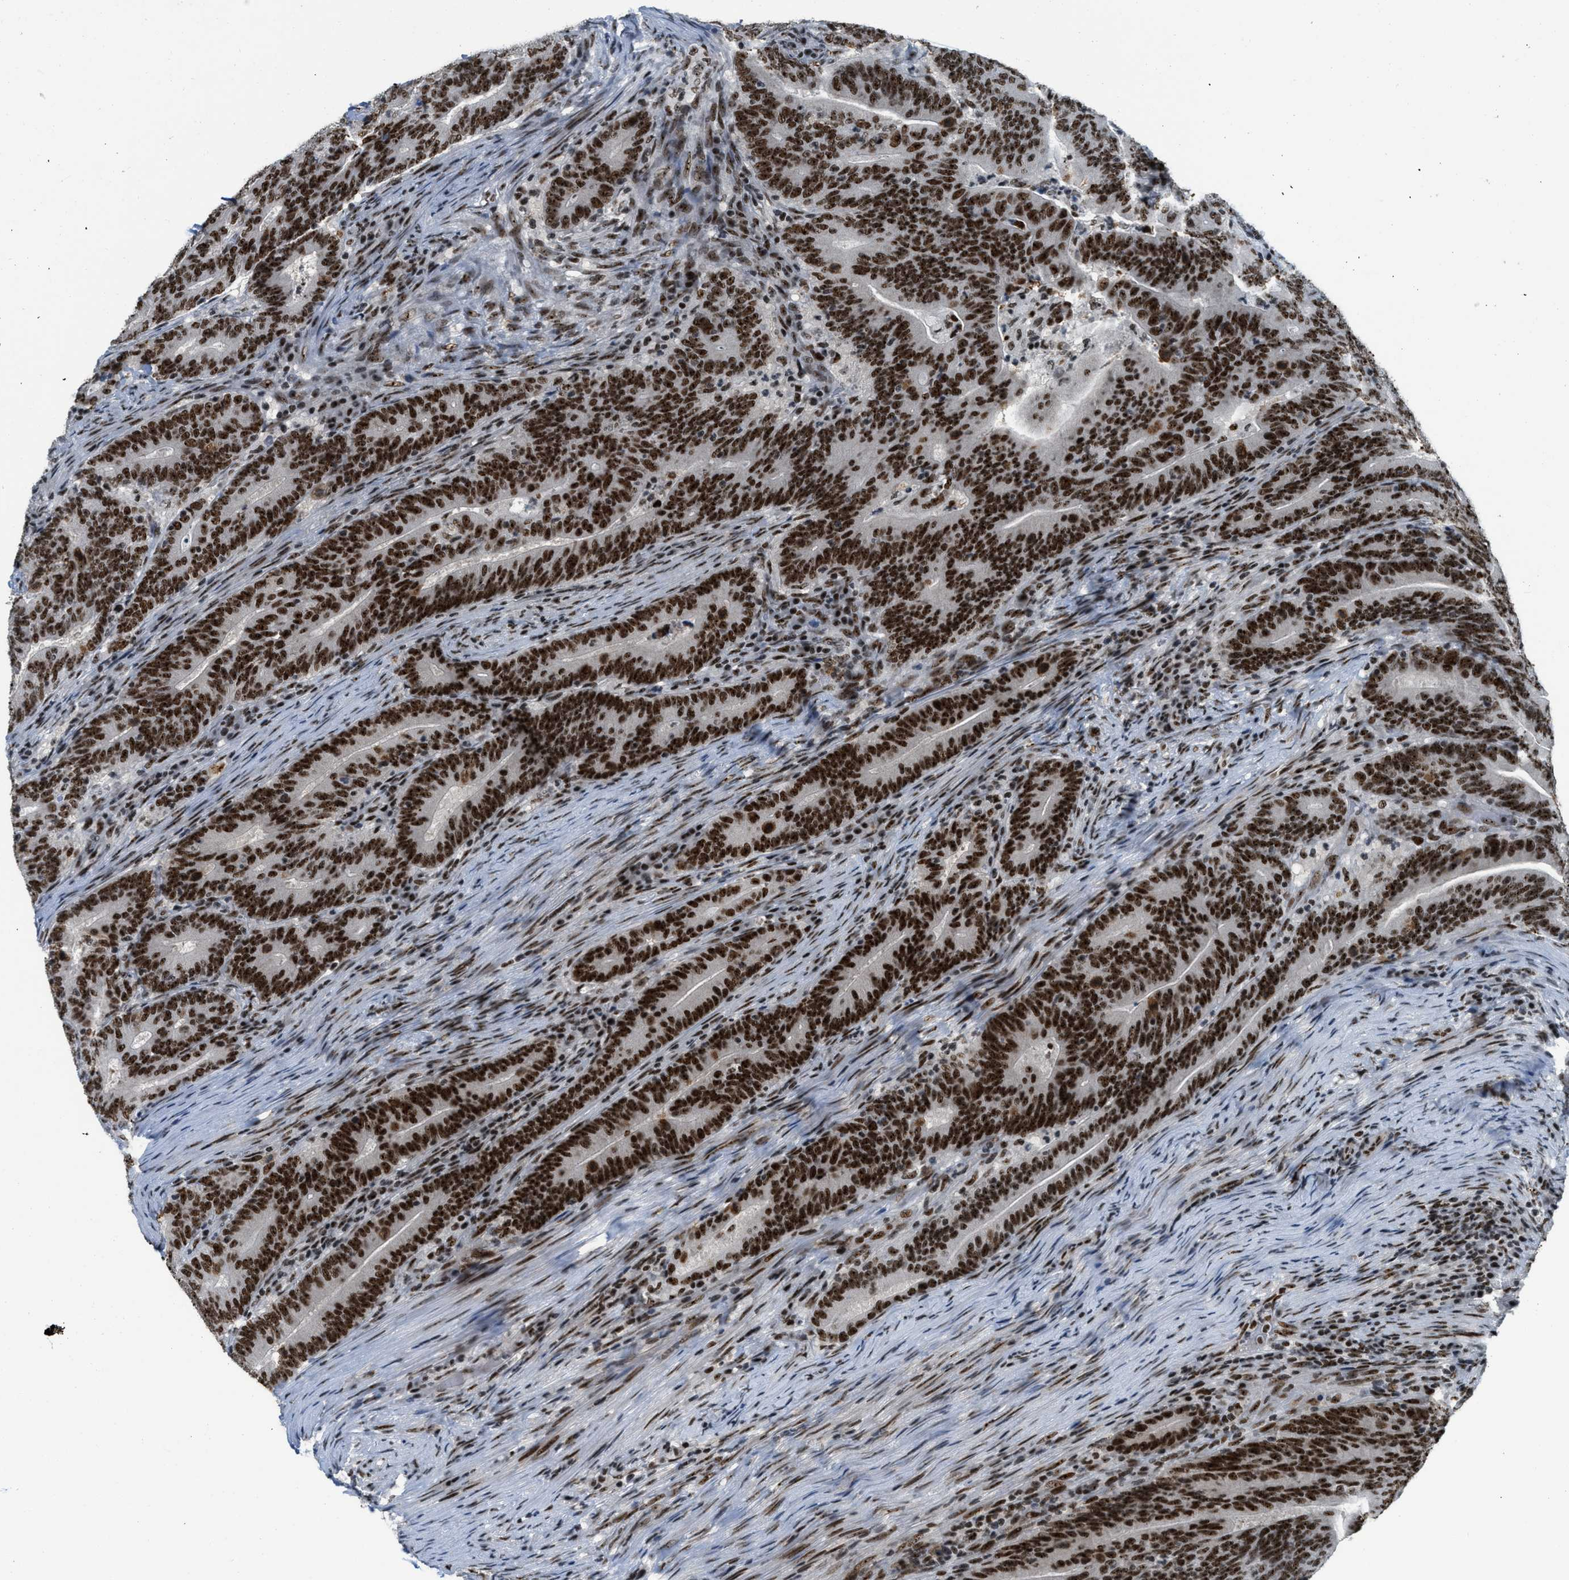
{"staining": {"intensity": "strong", "quantity": ">75%", "location": "nuclear"}, "tissue": "colorectal cancer", "cell_type": "Tumor cells", "image_type": "cancer", "snomed": [{"axis": "morphology", "description": "Adenocarcinoma, NOS"}, {"axis": "topography", "description": "Colon"}], "caption": "Protein expression analysis of human colorectal cancer (adenocarcinoma) reveals strong nuclear positivity in about >75% of tumor cells. Ihc stains the protein of interest in brown and the nuclei are stained blue.", "gene": "URB1", "patient": {"sex": "female", "age": 66}}